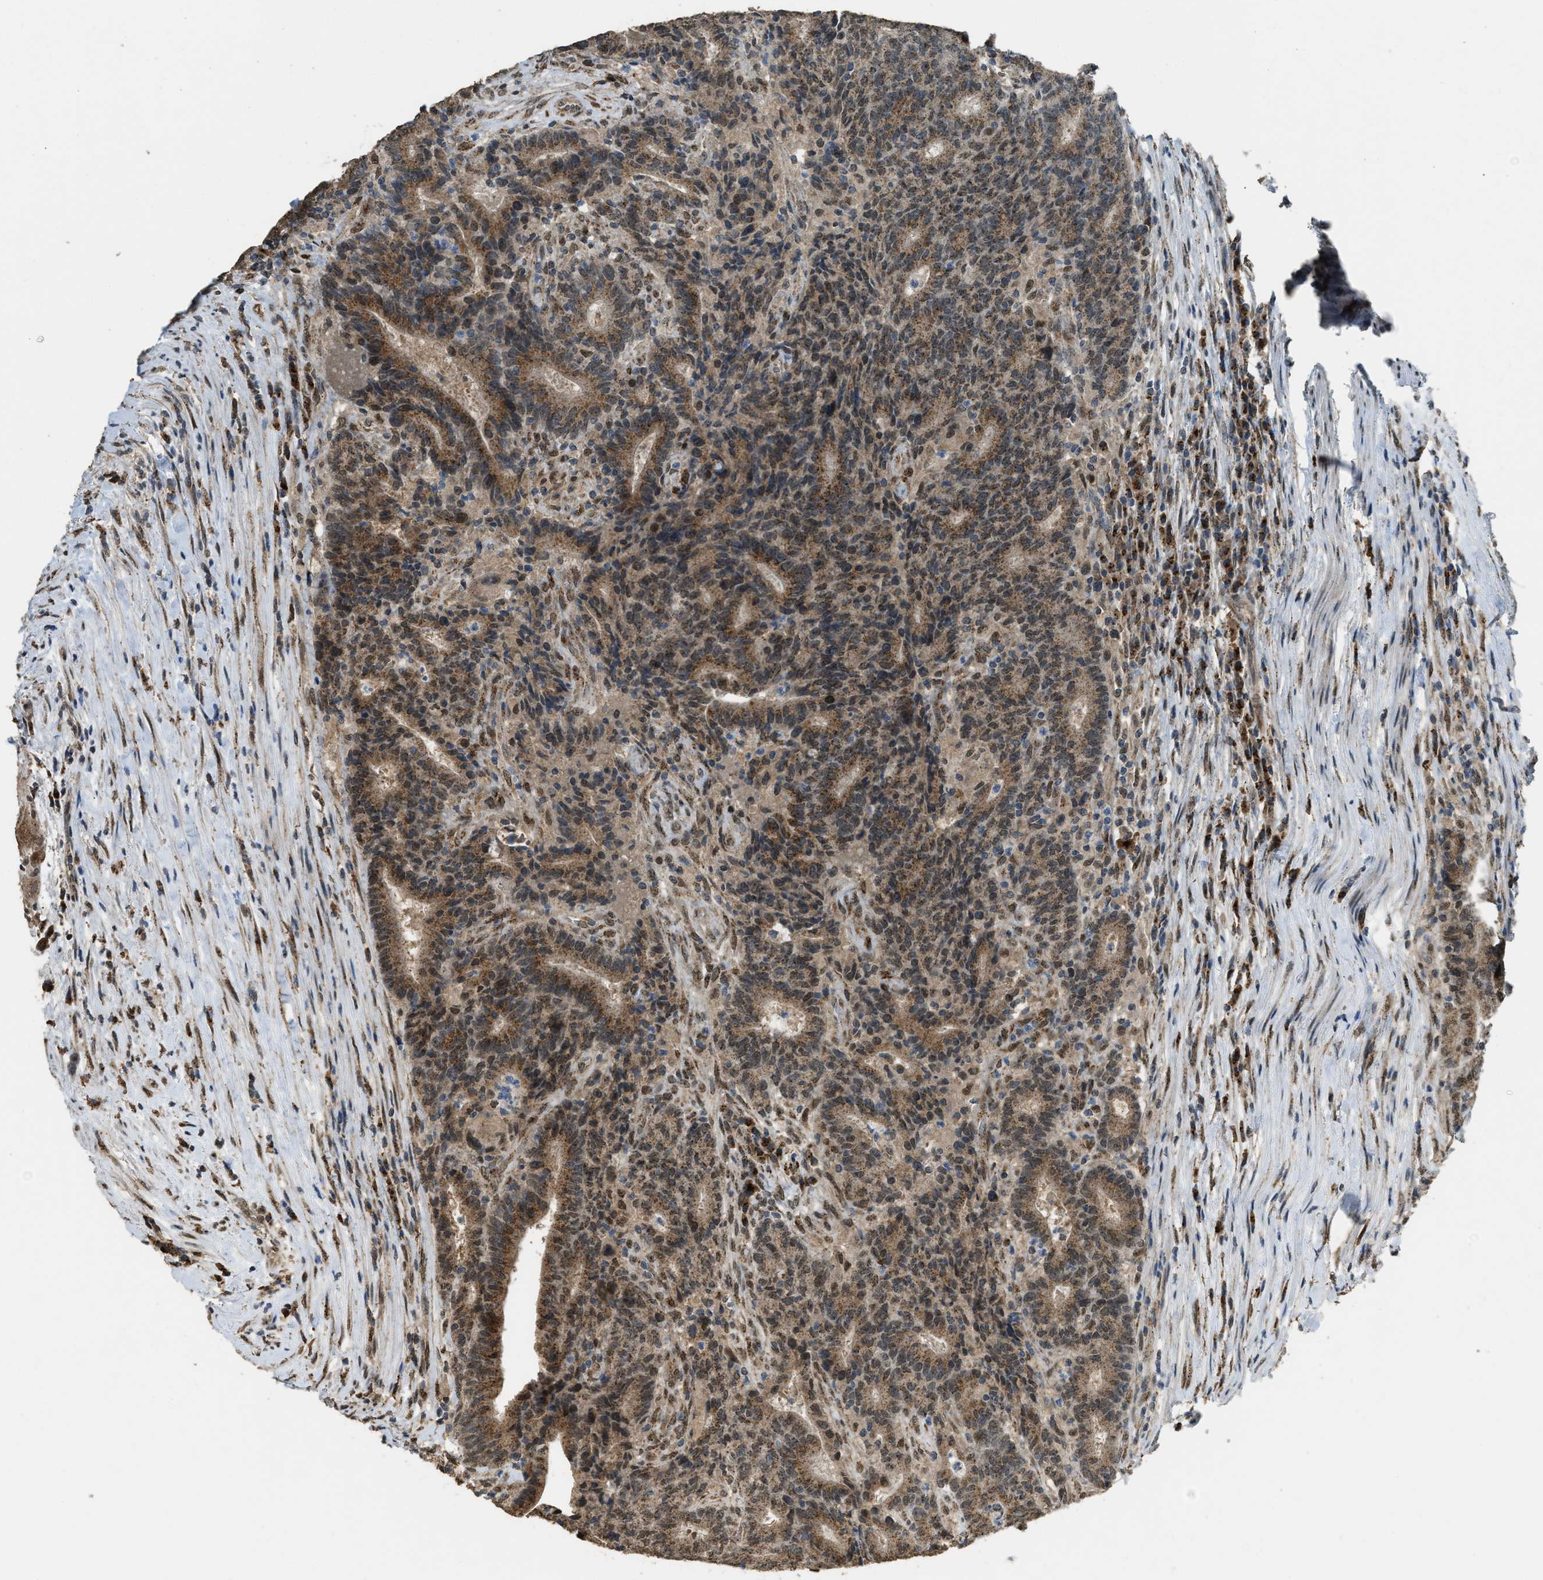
{"staining": {"intensity": "moderate", "quantity": ">75%", "location": "cytoplasmic/membranous,nuclear"}, "tissue": "colorectal cancer", "cell_type": "Tumor cells", "image_type": "cancer", "snomed": [{"axis": "morphology", "description": "Normal tissue, NOS"}, {"axis": "morphology", "description": "Adenocarcinoma, NOS"}, {"axis": "topography", "description": "Colon"}], "caption": "Tumor cells display moderate cytoplasmic/membranous and nuclear staining in approximately >75% of cells in adenocarcinoma (colorectal).", "gene": "IPO7", "patient": {"sex": "female", "age": 75}}